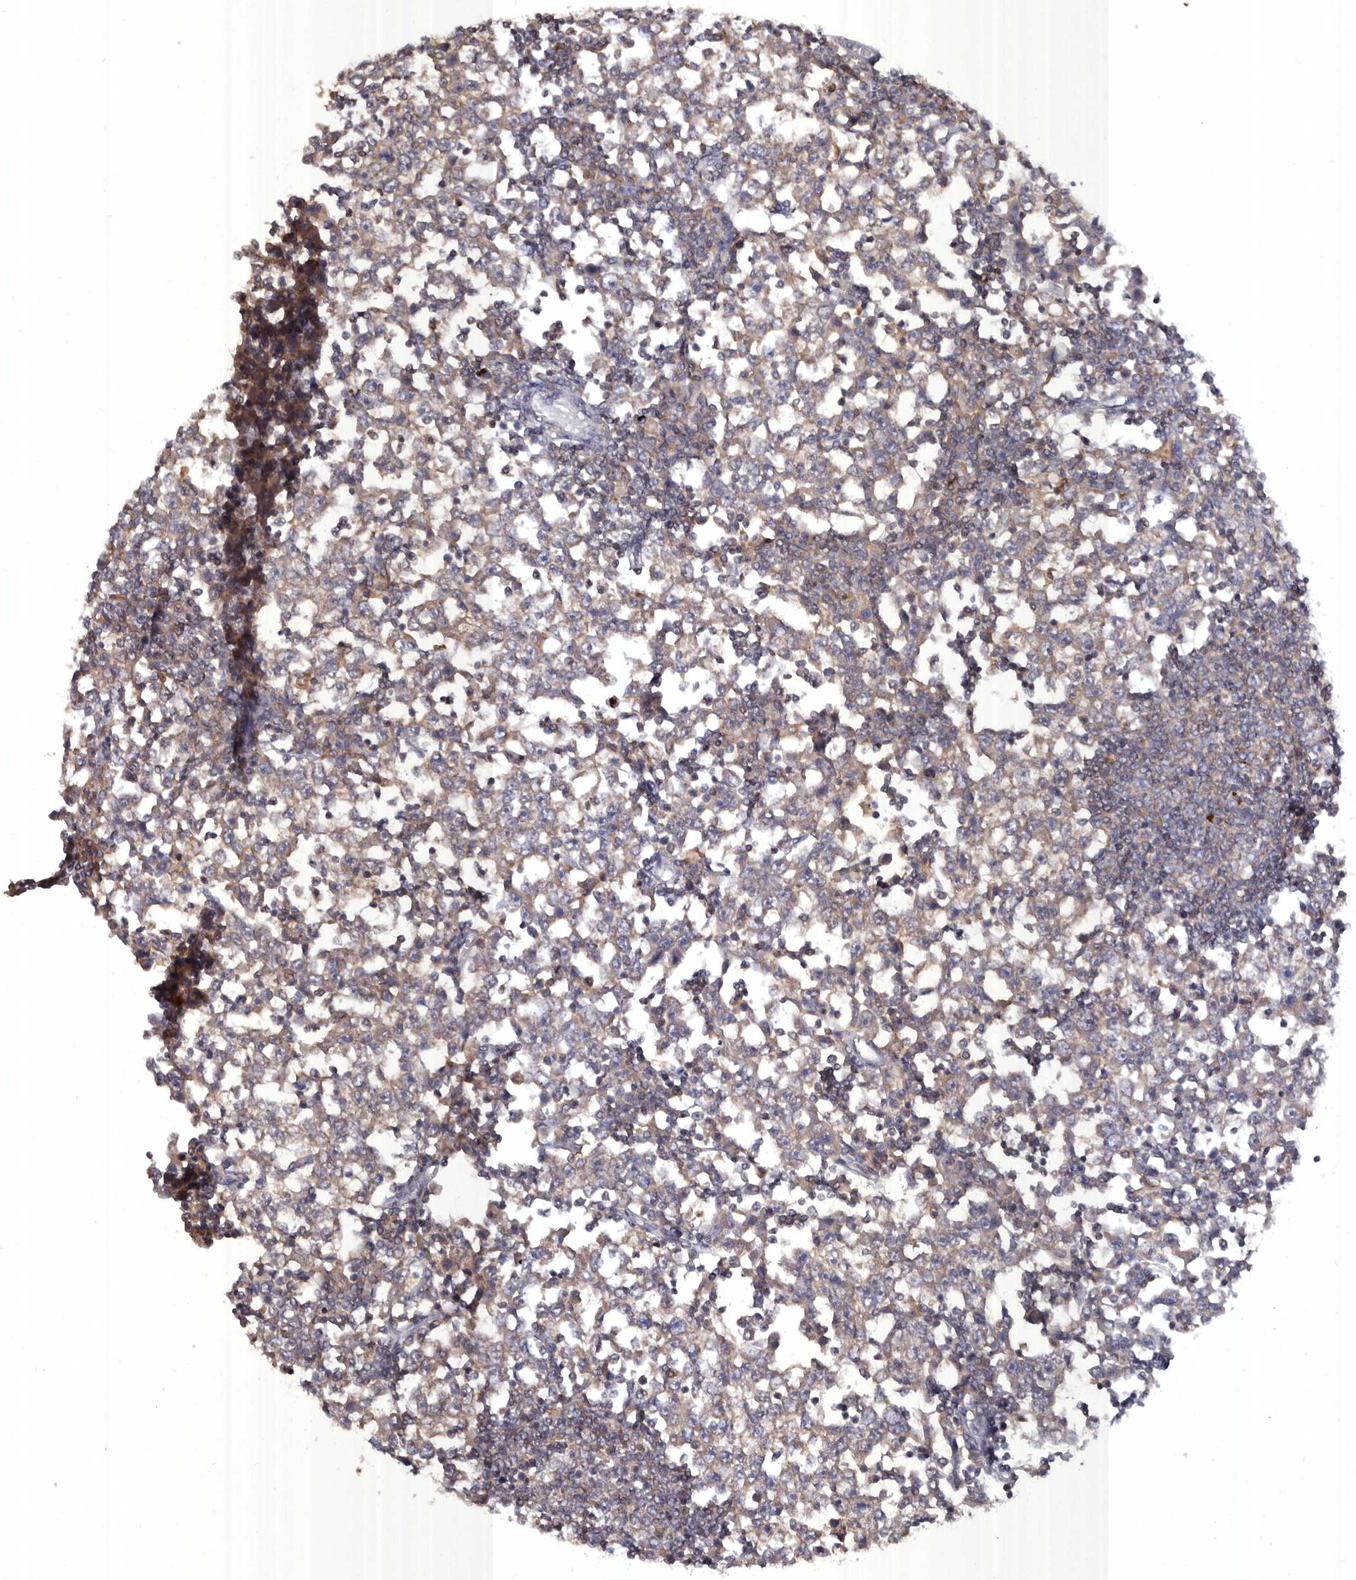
{"staining": {"intensity": "weak", "quantity": "25%-75%", "location": "cytoplasmic/membranous"}, "tissue": "testis cancer", "cell_type": "Tumor cells", "image_type": "cancer", "snomed": [{"axis": "morphology", "description": "Seminoma, NOS"}, {"axis": "topography", "description": "Testis"}], "caption": "A histopathology image showing weak cytoplasmic/membranous staining in about 25%-75% of tumor cells in testis cancer (seminoma), as visualized by brown immunohistochemical staining.", "gene": "EDEM1", "patient": {"sex": "male", "age": 65}}